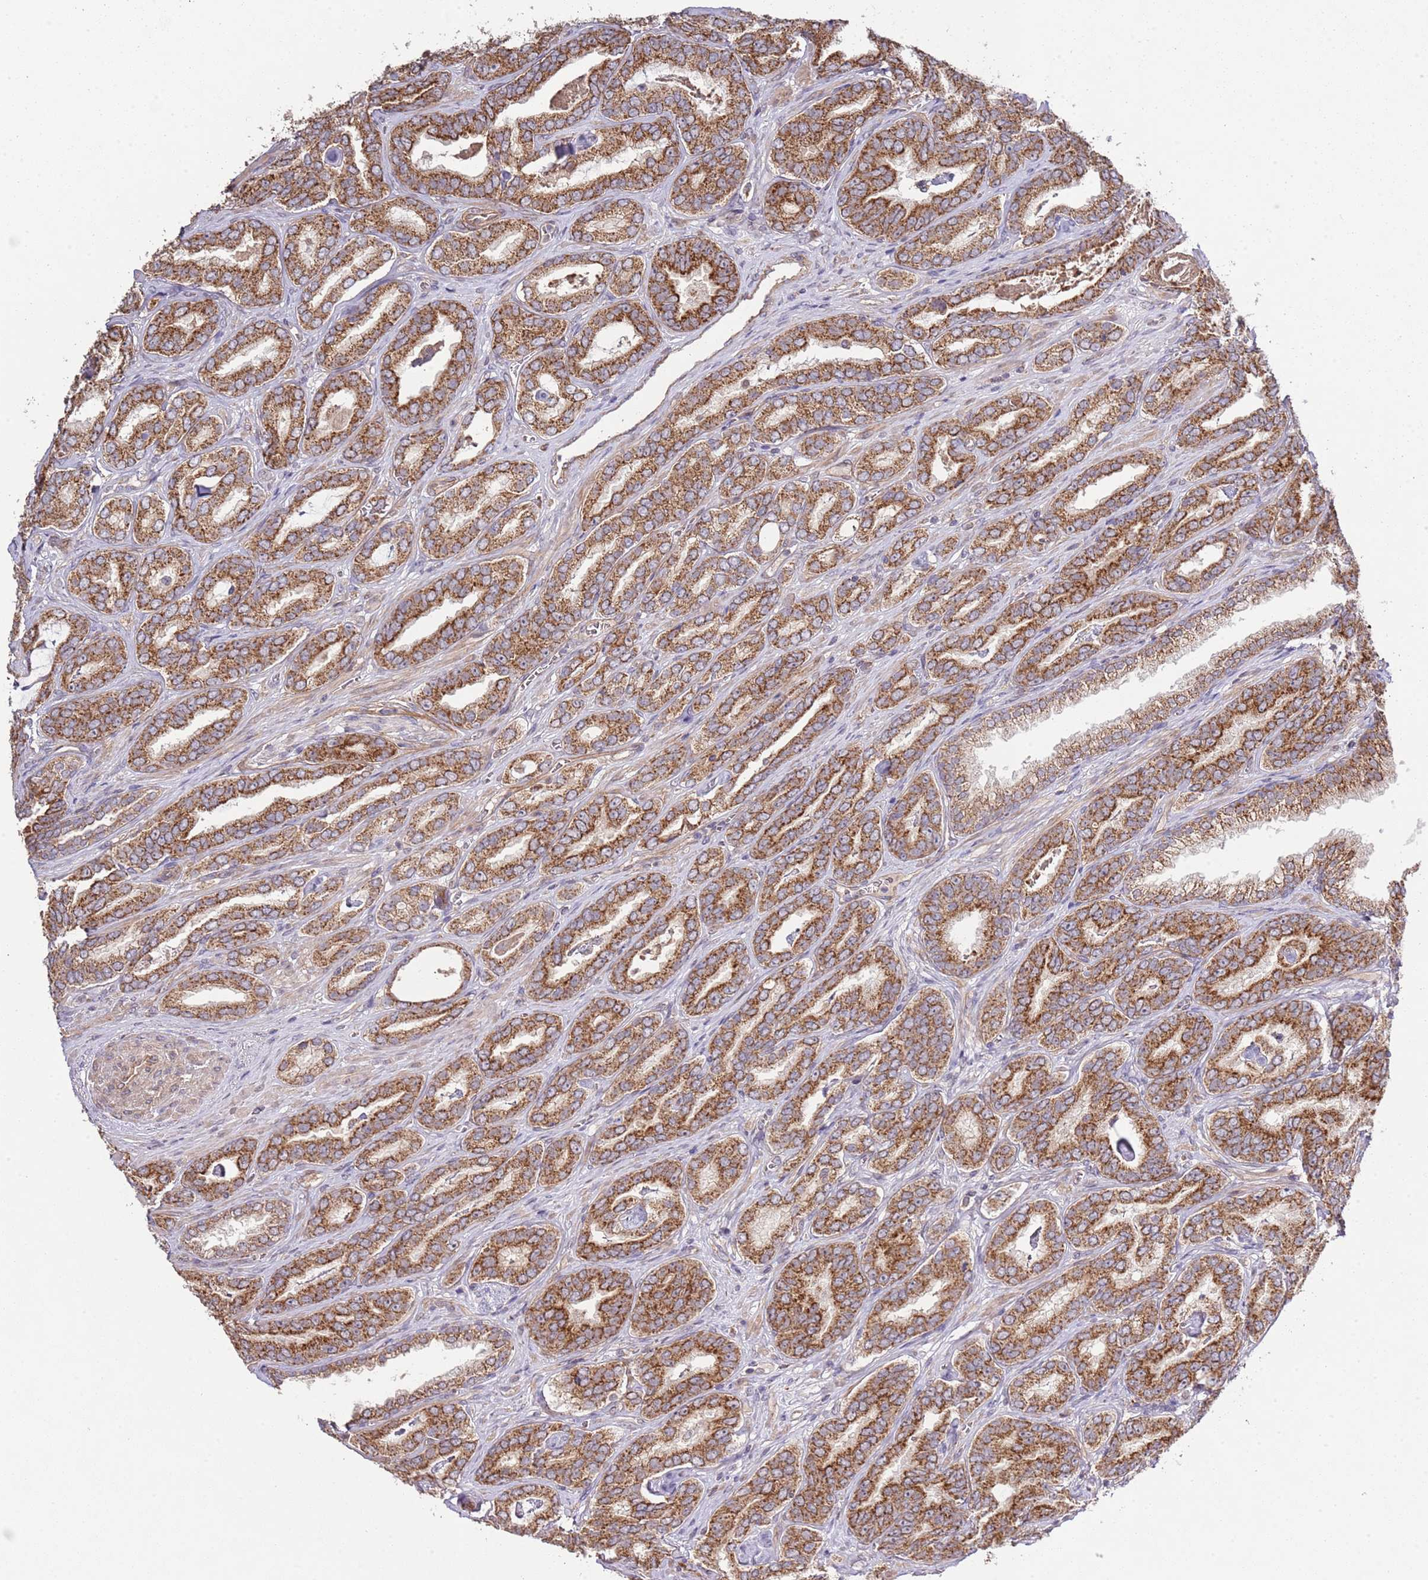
{"staining": {"intensity": "strong", "quantity": ">75%", "location": "cytoplasmic/membranous"}, "tissue": "prostate cancer", "cell_type": "Tumor cells", "image_type": "cancer", "snomed": [{"axis": "morphology", "description": "Adenocarcinoma, High grade"}, {"axis": "topography", "description": "Prostate"}], "caption": "This is an image of IHC staining of high-grade adenocarcinoma (prostate), which shows strong expression in the cytoplasmic/membranous of tumor cells.", "gene": "IVD", "patient": {"sex": "male", "age": 72}}